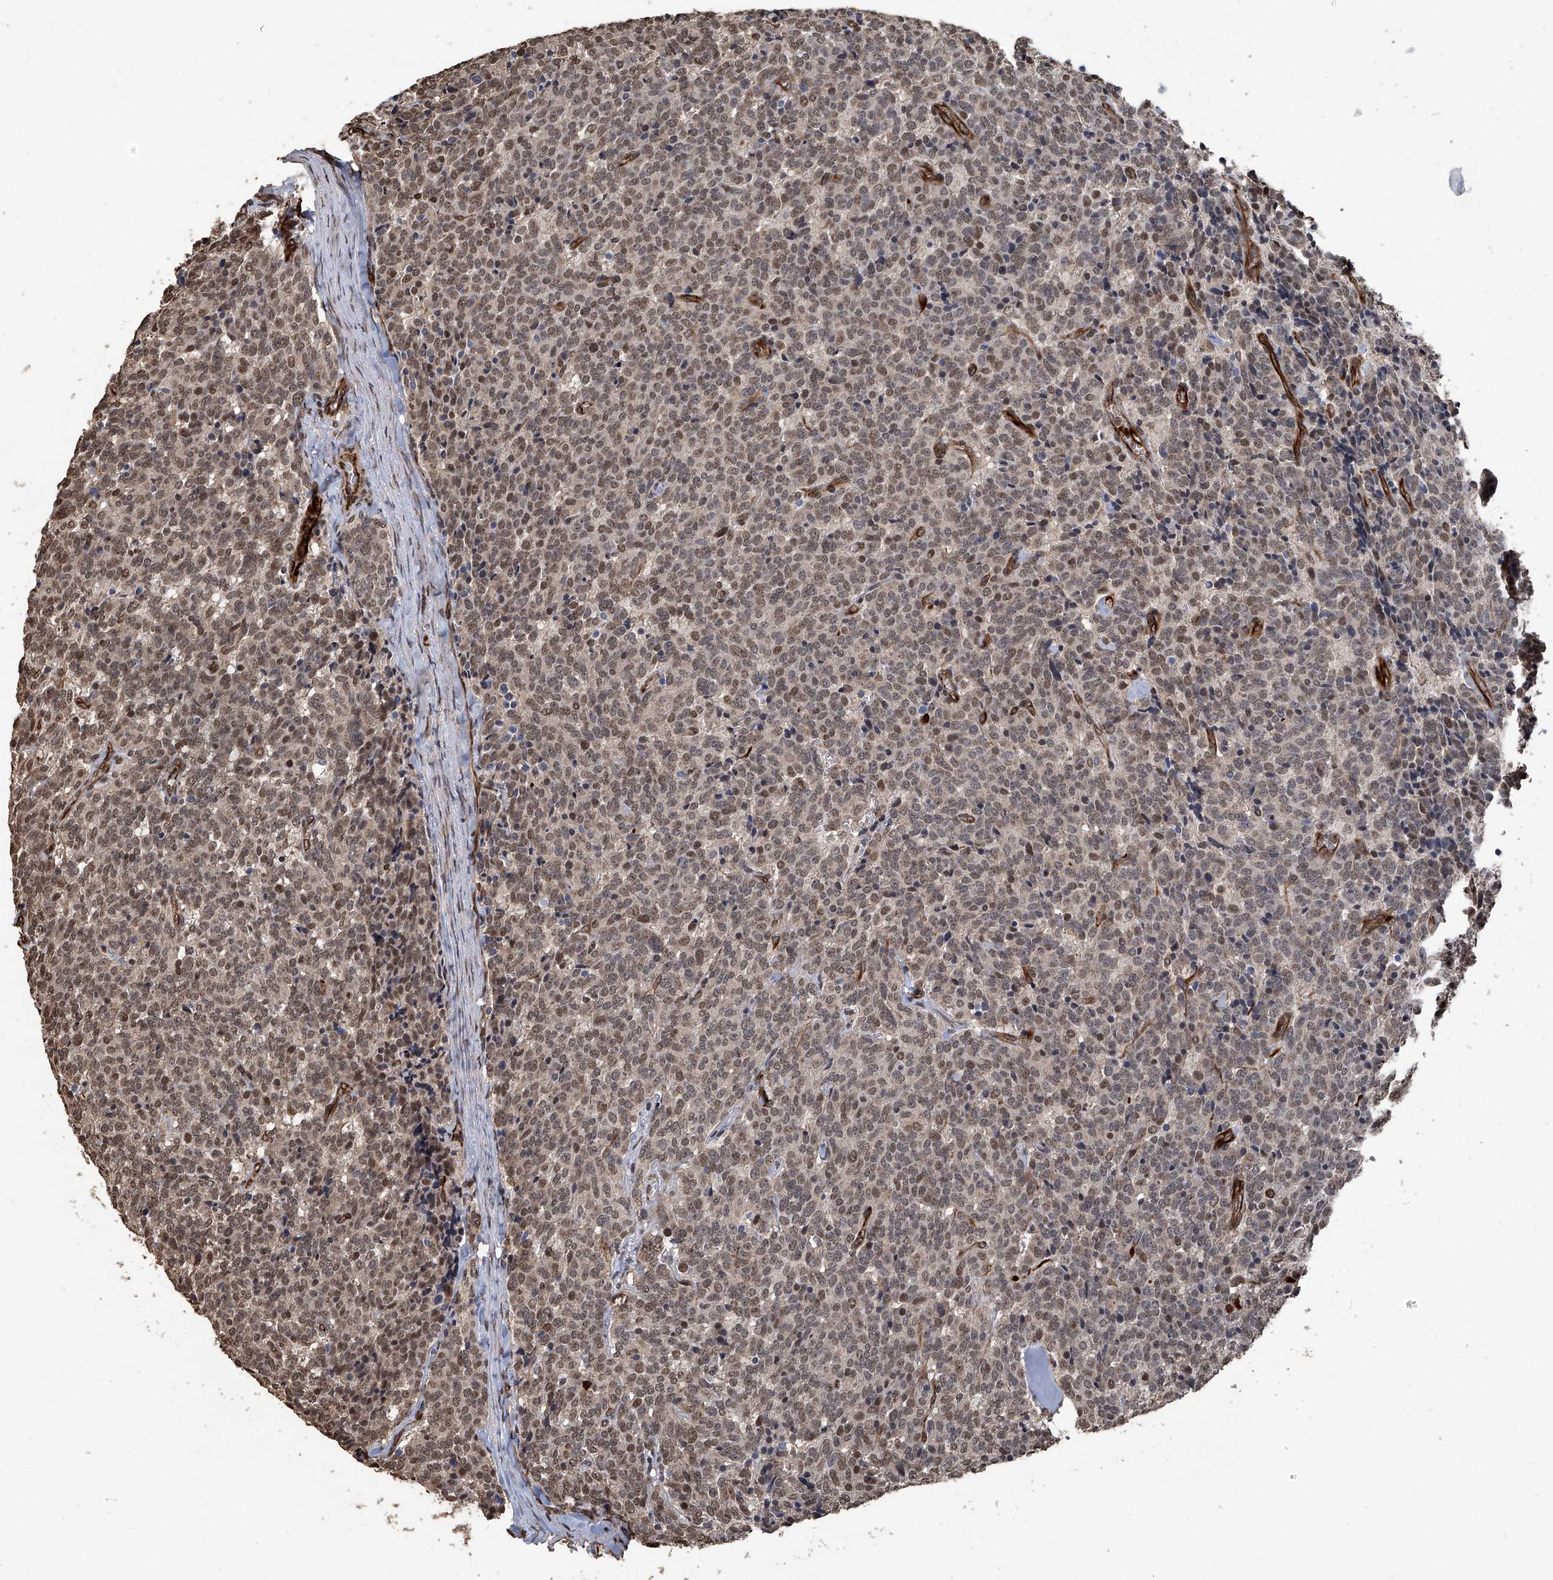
{"staining": {"intensity": "weak", "quantity": ">75%", "location": "nuclear"}, "tissue": "carcinoid", "cell_type": "Tumor cells", "image_type": "cancer", "snomed": [{"axis": "morphology", "description": "Carcinoid, malignant, NOS"}, {"axis": "topography", "description": "Lung"}], "caption": "Immunohistochemical staining of human carcinoid (malignant) exhibits low levels of weak nuclear protein positivity in about >75% of tumor cells.", "gene": "GPR132", "patient": {"sex": "female", "age": 46}}